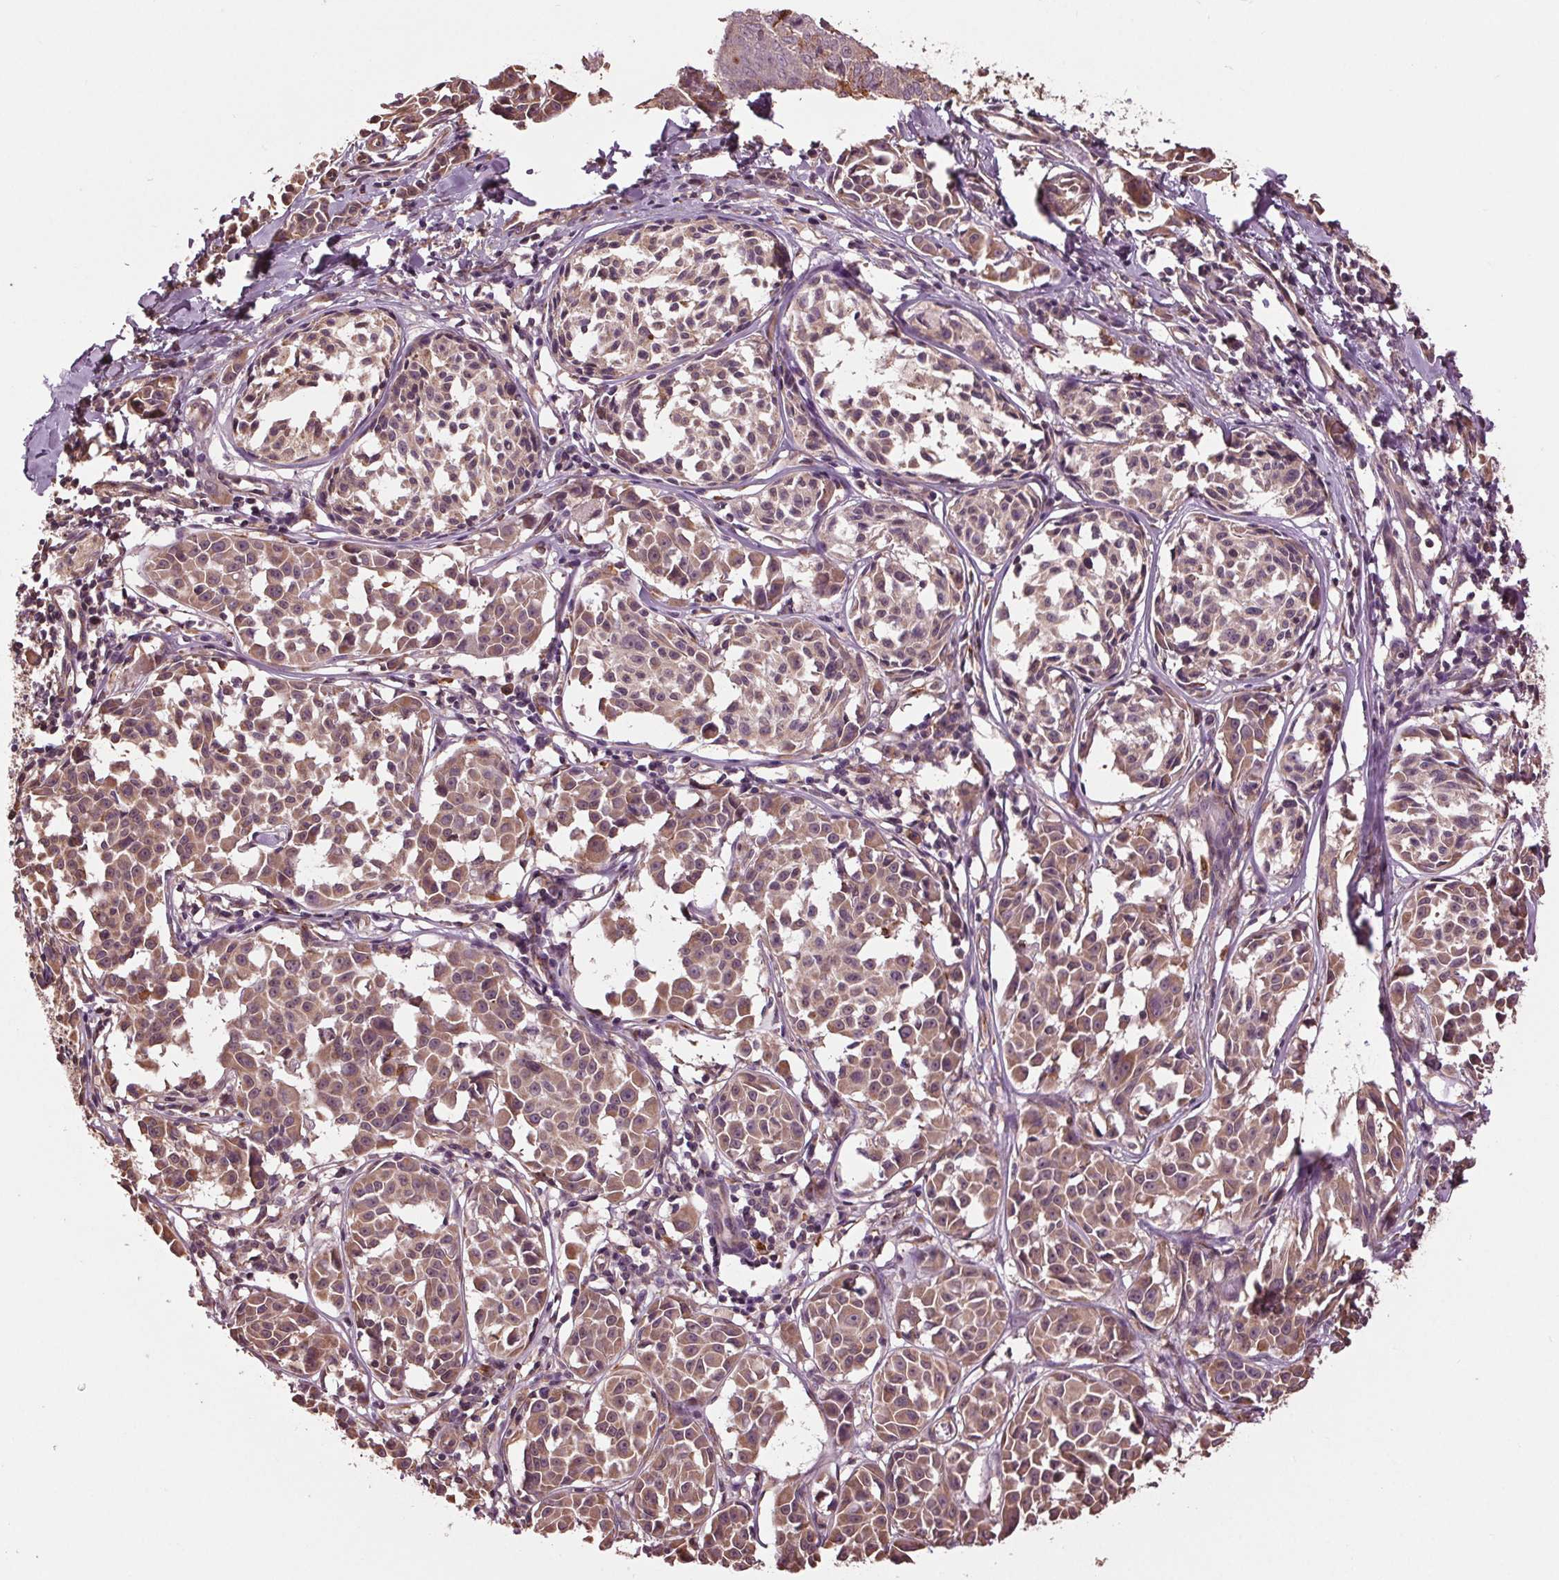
{"staining": {"intensity": "weak", "quantity": ">75%", "location": "cytoplasmic/membranous"}, "tissue": "melanoma", "cell_type": "Tumor cells", "image_type": "cancer", "snomed": [{"axis": "morphology", "description": "Malignant melanoma, NOS"}, {"axis": "topography", "description": "Skin"}], "caption": "Approximately >75% of tumor cells in melanoma show weak cytoplasmic/membranous protein positivity as visualized by brown immunohistochemical staining.", "gene": "RNPEP", "patient": {"sex": "male", "age": 51}}